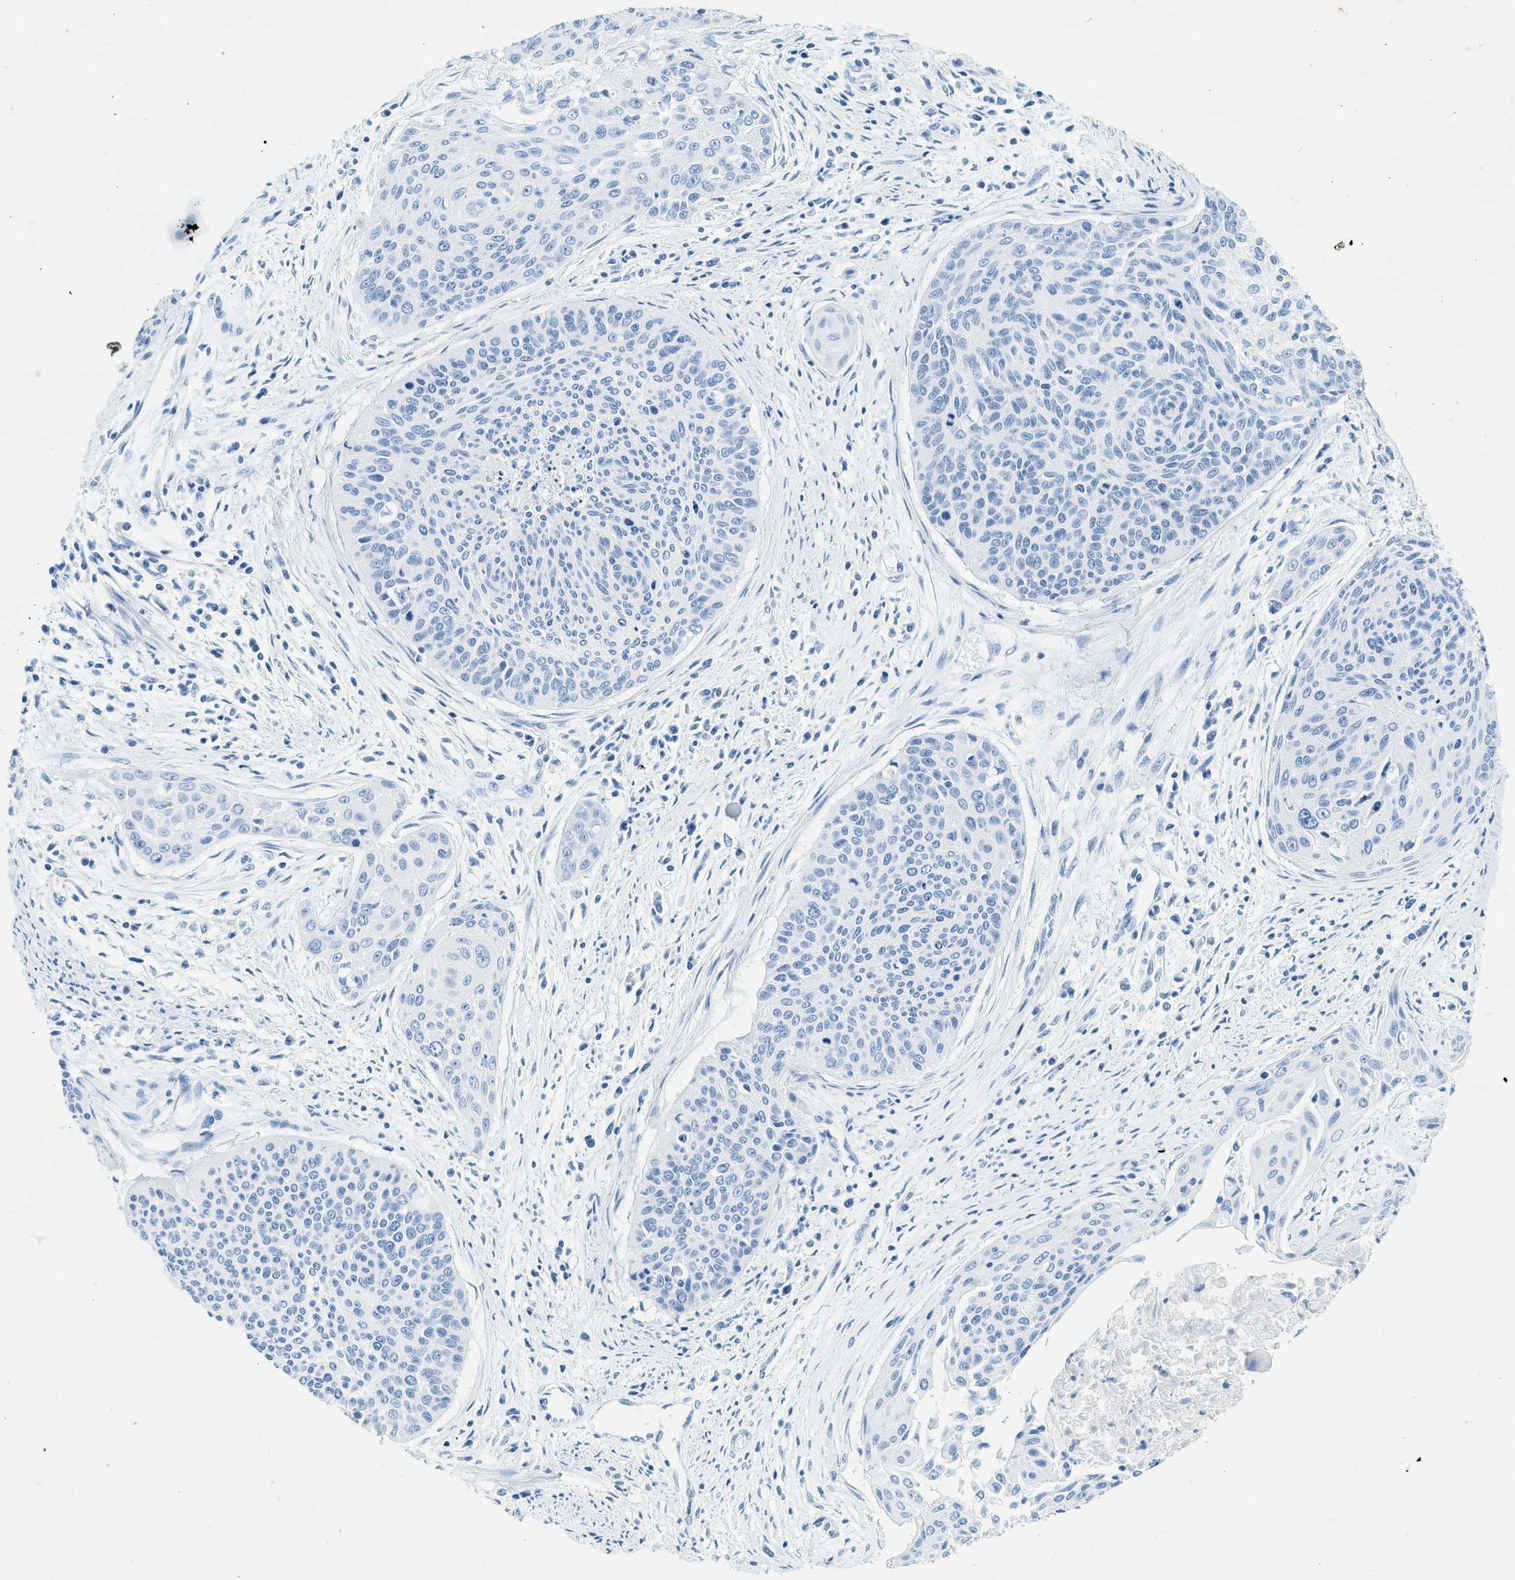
{"staining": {"intensity": "negative", "quantity": "none", "location": "none"}, "tissue": "cervical cancer", "cell_type": "Tumor cells", "image_type": "cancer", "snomed": [{"axis": "morphology", "description": "Squamous cell carcinoma, NOS"}, {"axis": "topography", "description": "Cervix"}], "caption": "IHC of human cervical cancer (squamous cell carcinoma) demonstrates no staining in tumor cells.", "gene": "HHATL", "patient": {"sex": "female", "age": 55}}